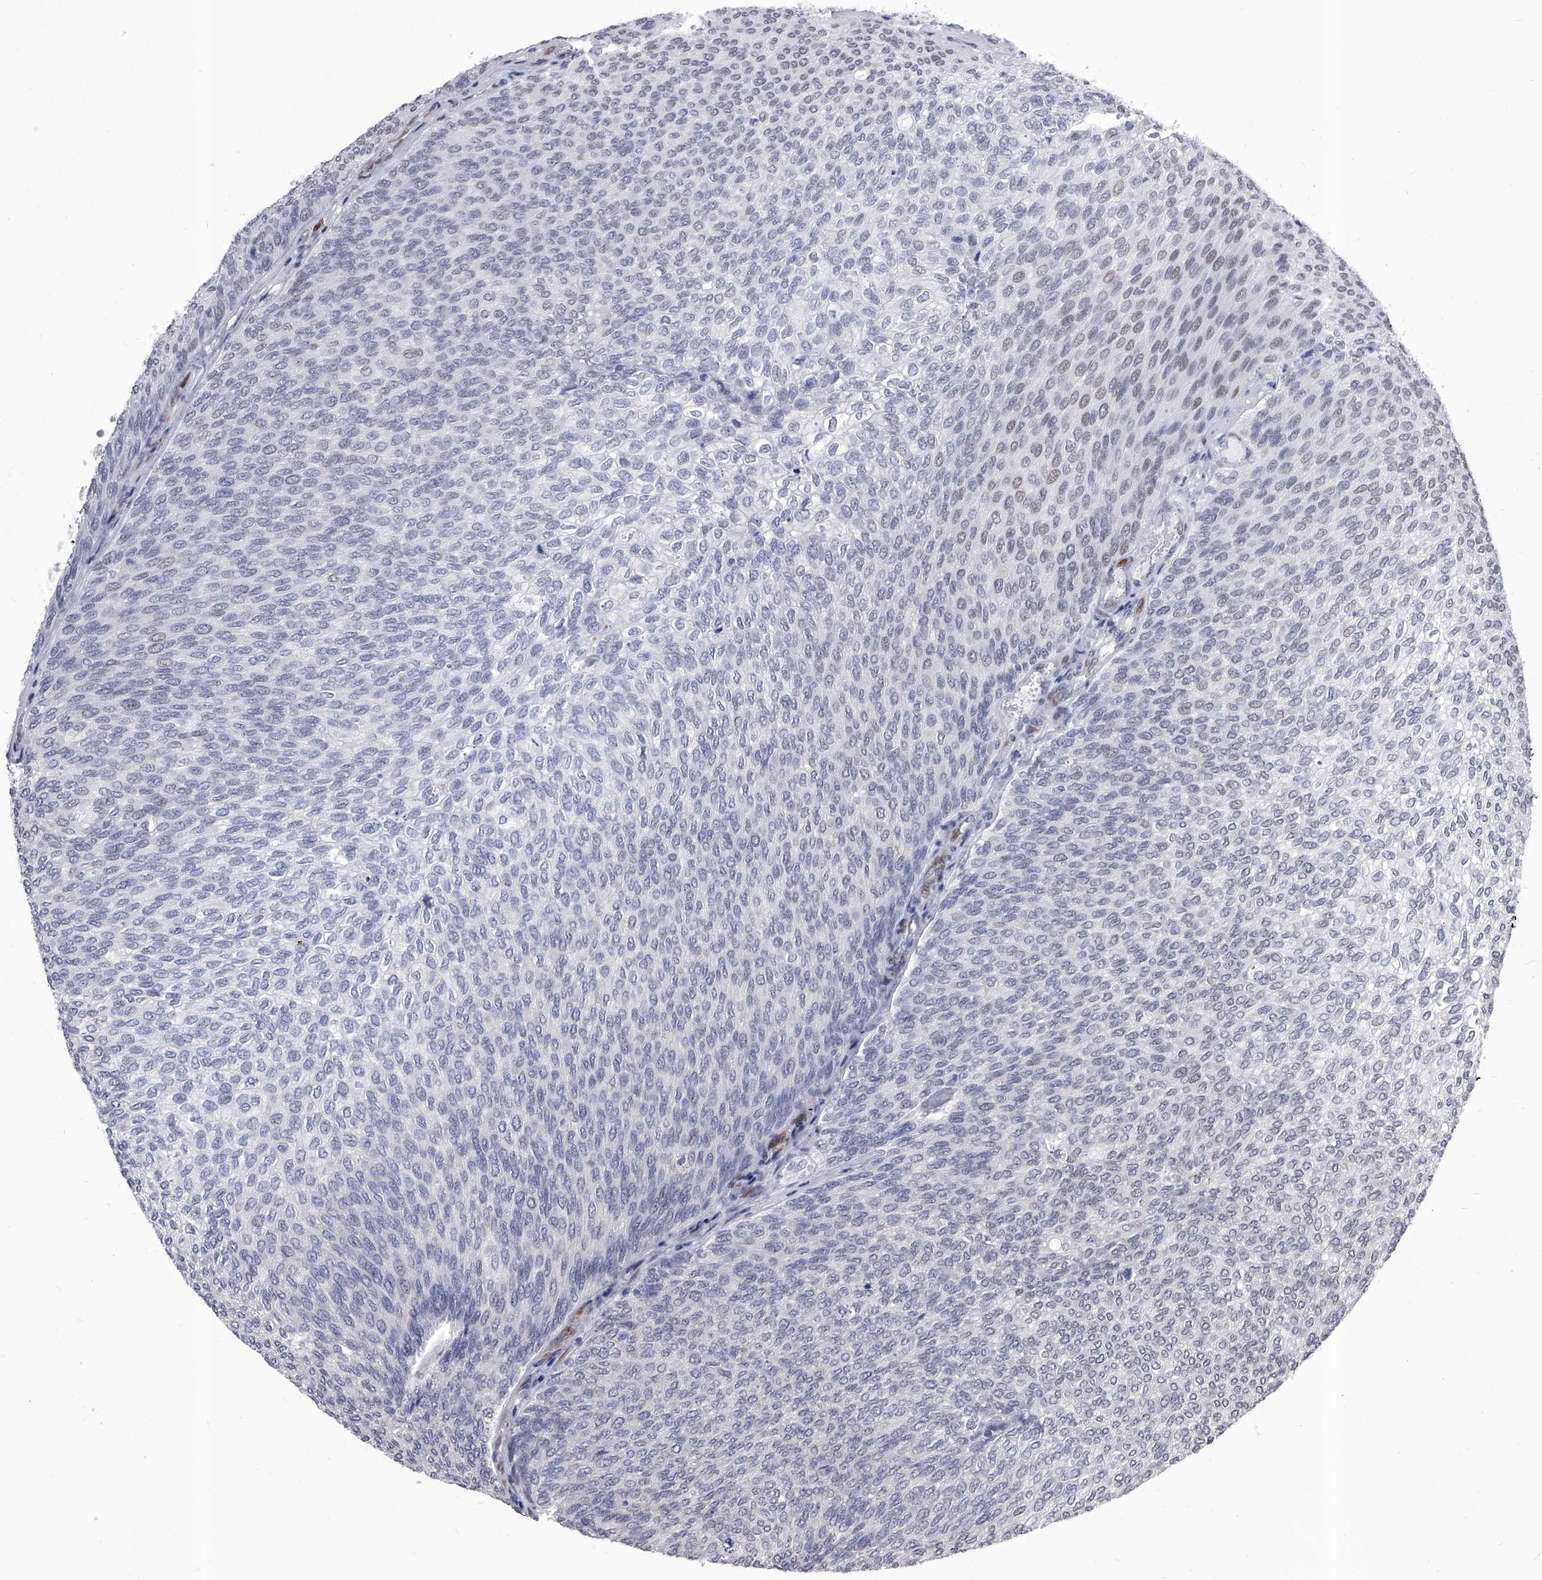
{"staining": {"intensity": "negative", "quantity": "none", "location": "none"}, "tissue": "urothelial cancer", "cell_type": "Tumor cells", "image_type": "cancer", "snomed": [{"axis": "morphology", "description": "Urothelial carcinoma, Low grade"}, {"axis": "topography", "description": "Urinary bladder"}], "caption": "This is an immunohistochemistry image of urothelial carcinoma (low-grade). There is no staining in tumor cells.", "gene": "CMTR1", "patient": {"sex": "female", "age": 79}}